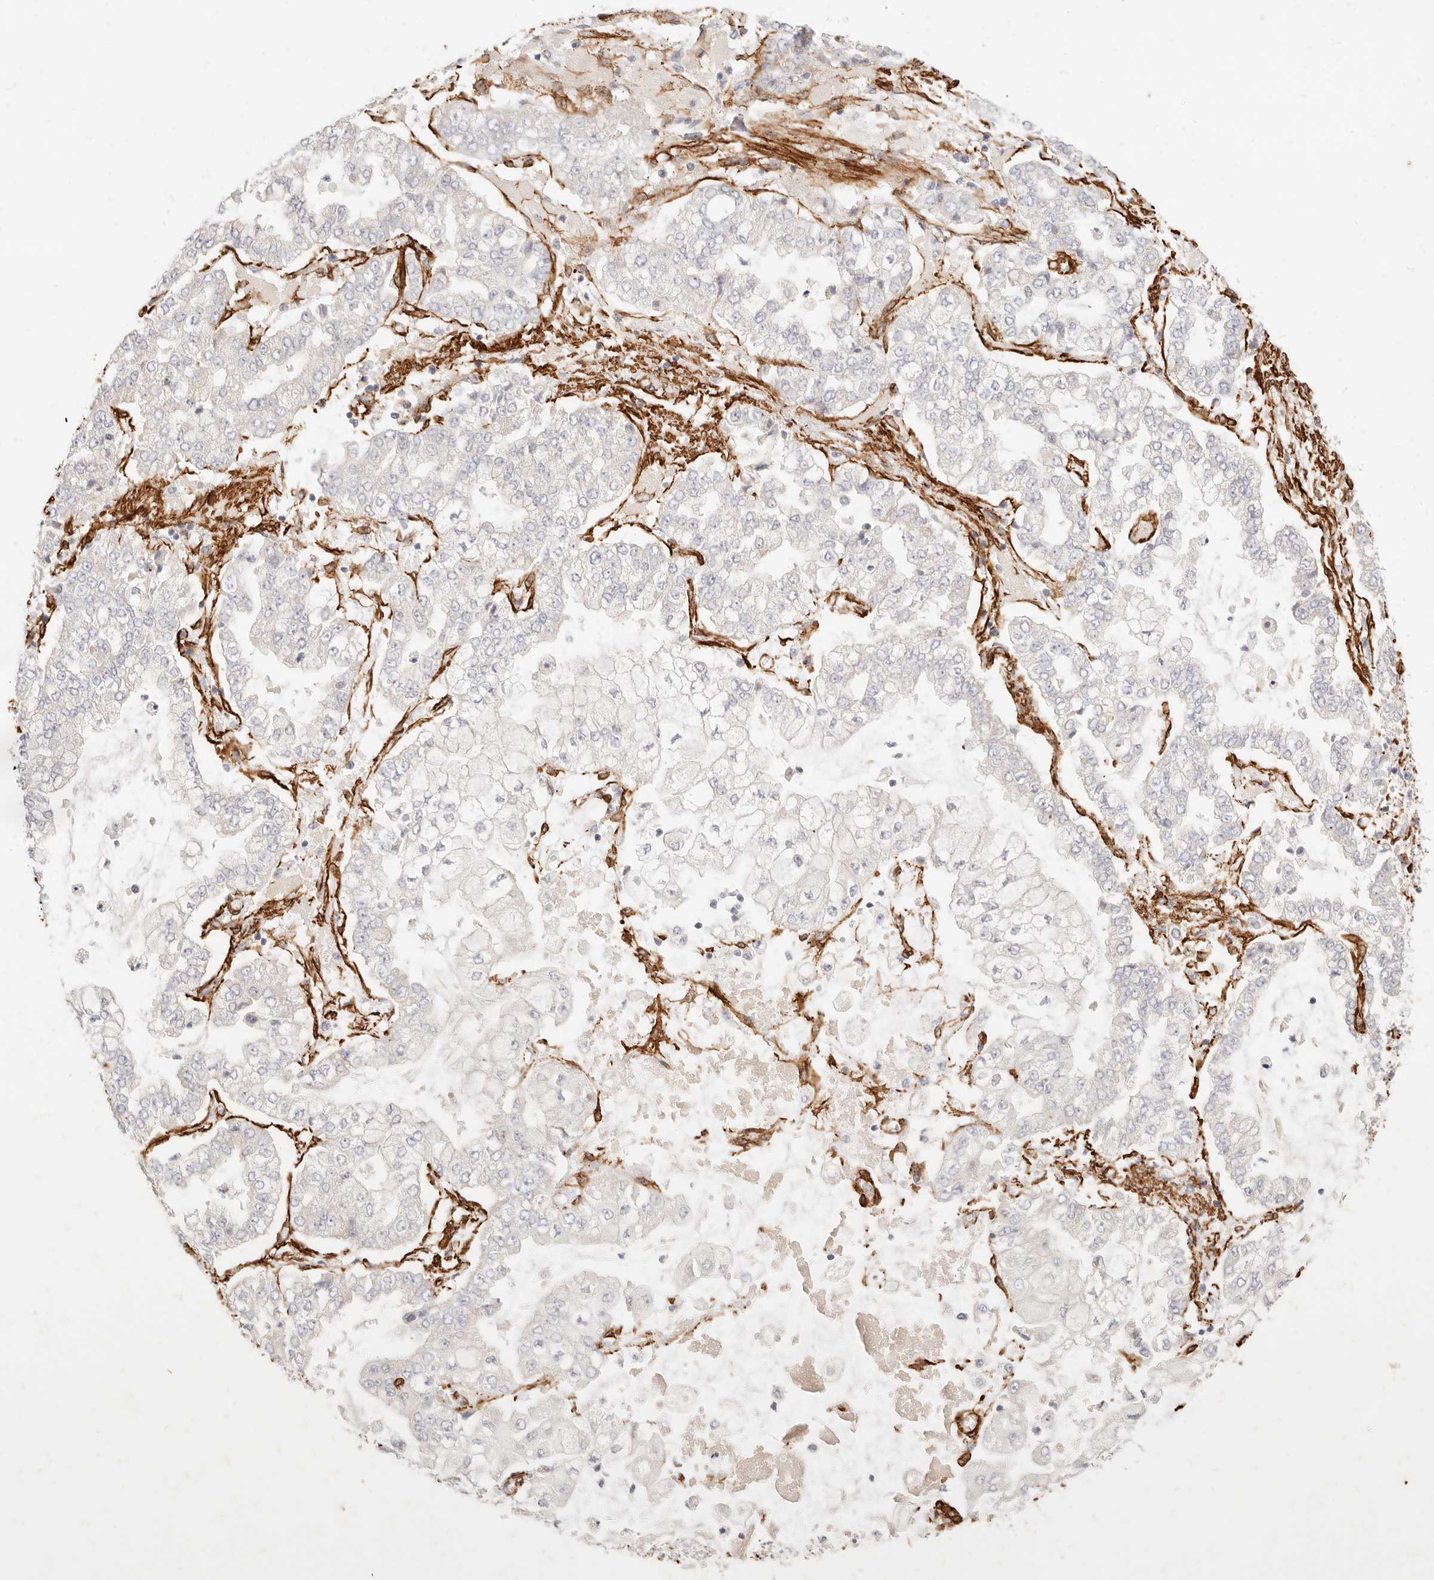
{"staining": {"intensity": "negative", "quantity": "none", "location": "none"}, "tissue": "stomach cancer", "cell_type": "Tumor cells", "image_type": "cancer", "snomed": [{"axis": "morphology", "description": "Adenocarcinoma, NOS"}, {"axis": "topography", "description": "Stomach"}], "caption": "An immunohistochemistry (IHC) micrograph of stomach adenocarcinoma is shown. There is no staining in tumor cells of stomach adenocarcinoma.", "gene": "TMTC2", "patient": {"sex": "male", "age": 76}}